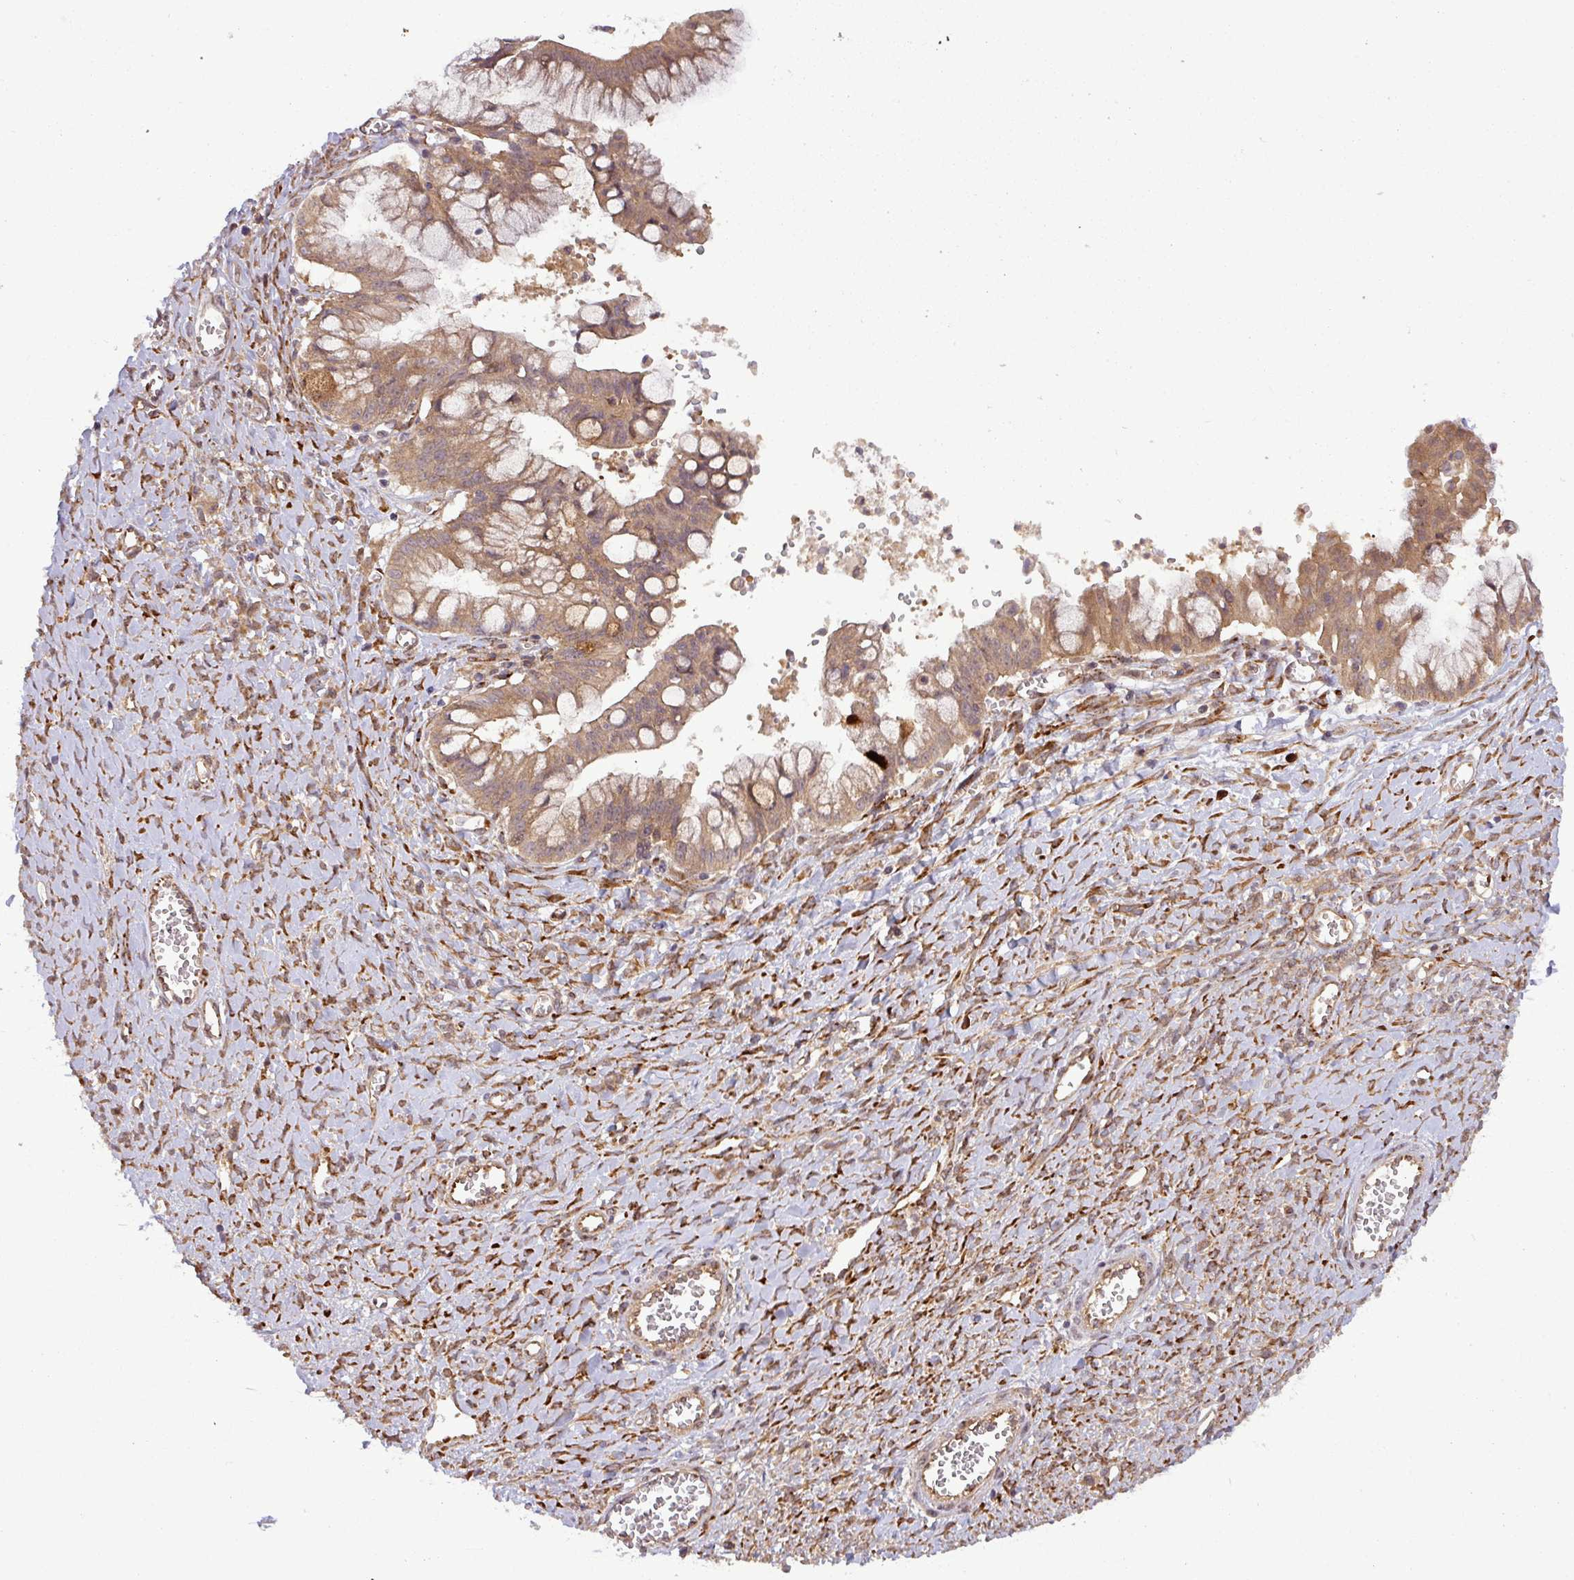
{"staining": {"intensity": "moderate", "quantity": ">75%", "location": "cytoplasmic/membranous"}, "tissue": "ovarian cancer", "cell_type": "Tumor cells", "image_type": "cancer", "snomed": [{"axis": "morphology", "description": "Cystadenocarcinoma, mucinous, NOS"}, {"axis": "topography", "description": "Ovary"}], "caption": "Protein analysis of ovarian cancer tissue exhibits moderate cytoplasmic/membranous expression in approximately >75% of tumor cells. (IHC, brightfield microscopy, high magnification).", "gene": "ART1", "patient": {"sex": "female", "age": 70}}